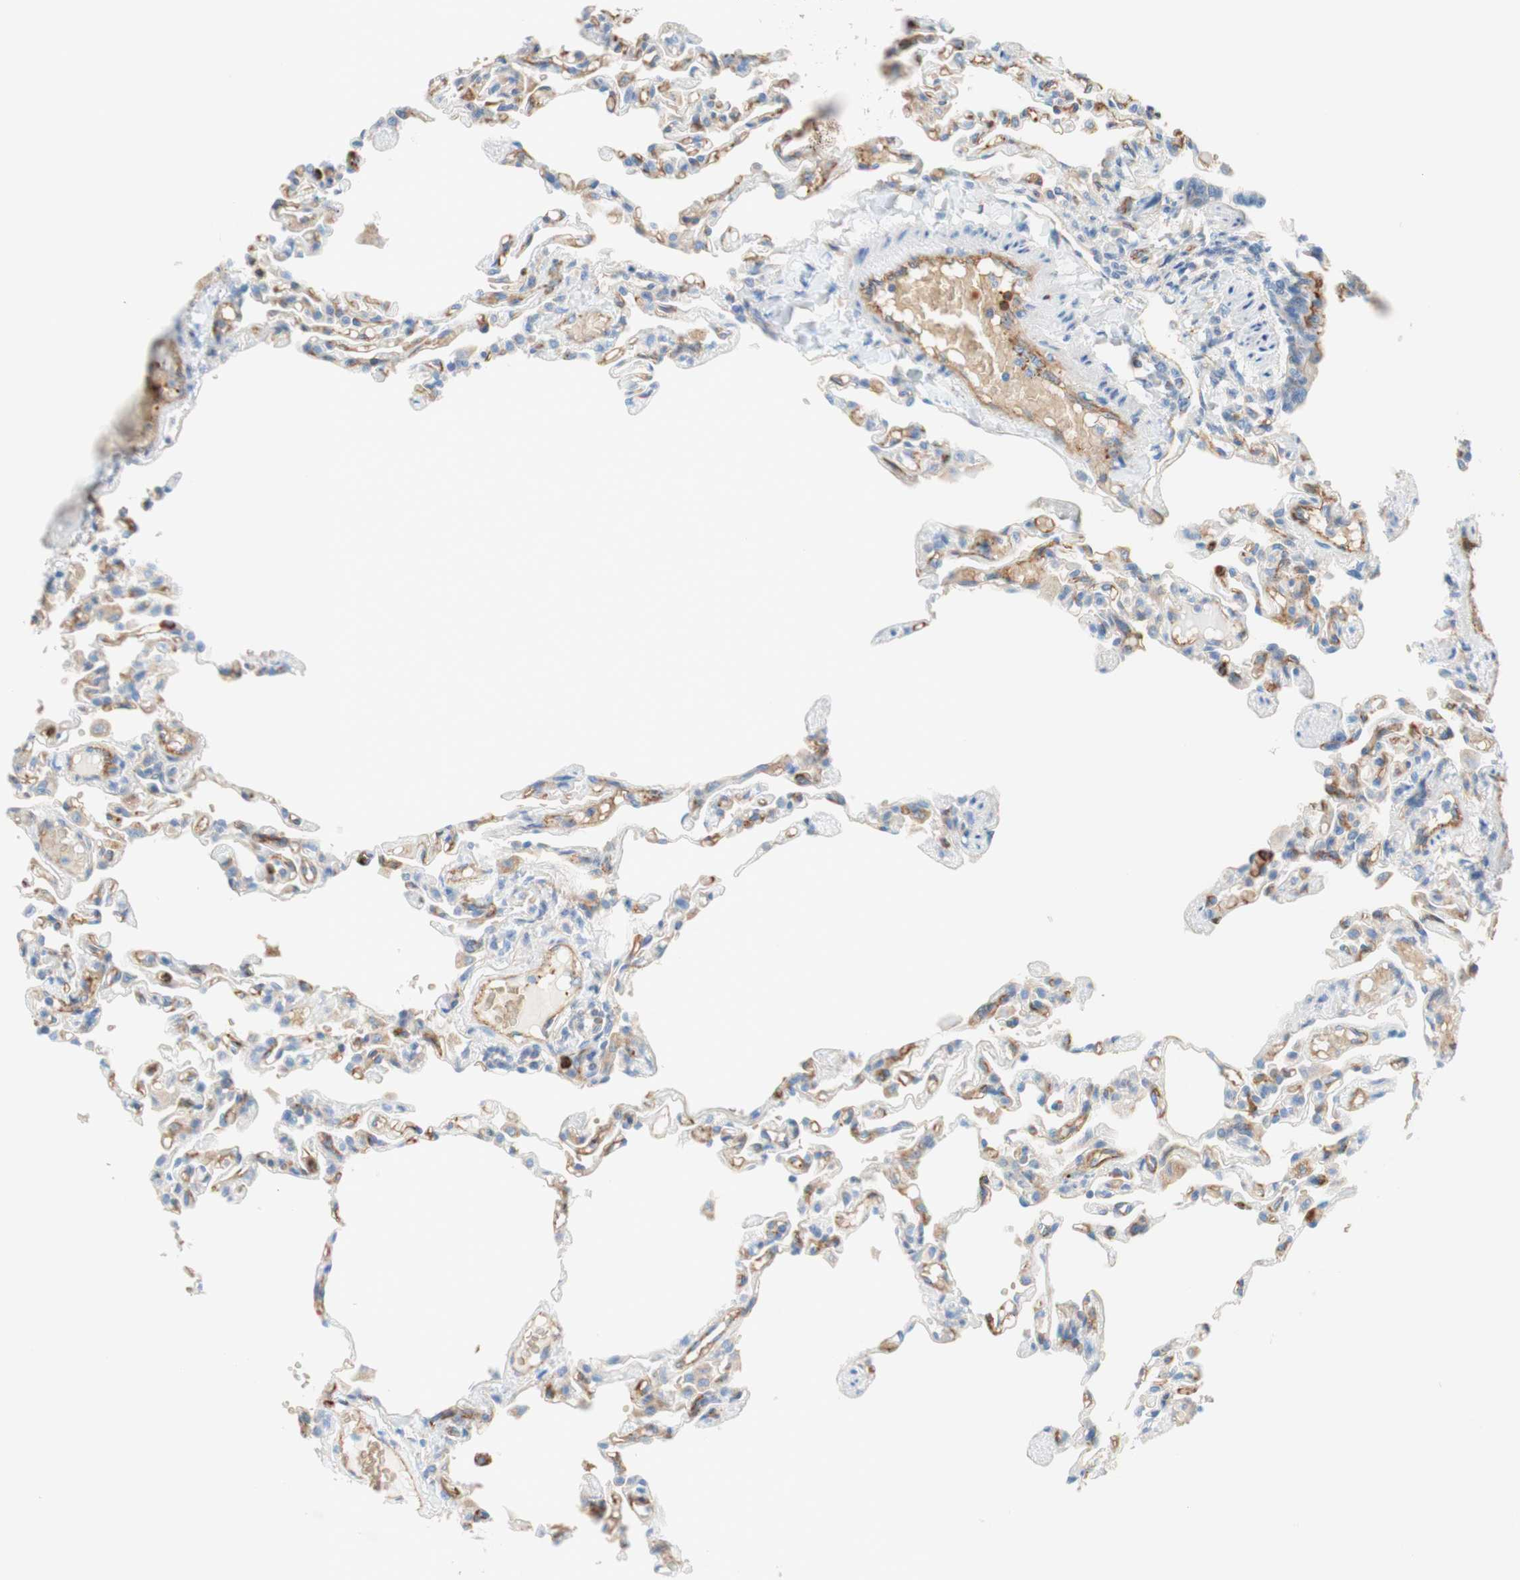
{"staining": {"intensity": "weak", "quantity": "25%-75%", "location": "cytoplasmic/membranous"}, "tissue": "lung", "cell_type": "Alveolar cells", "image_type": "normal", "snomed": [{"axis": "morphology", "description": "Normal tissue, NOS"}, {"axis": "topography", "description": "Lung"}], "caption": "Immunohistochemical staining of benign human lung demonstrates 25%-75% levels of weak cytoplasmic/membranous protein staining in approximately 25%-75% of alveolar cells. Nuclei are stained in blue.", "gene": "STOM", "patient": {"sex": "male", "age": 21}}